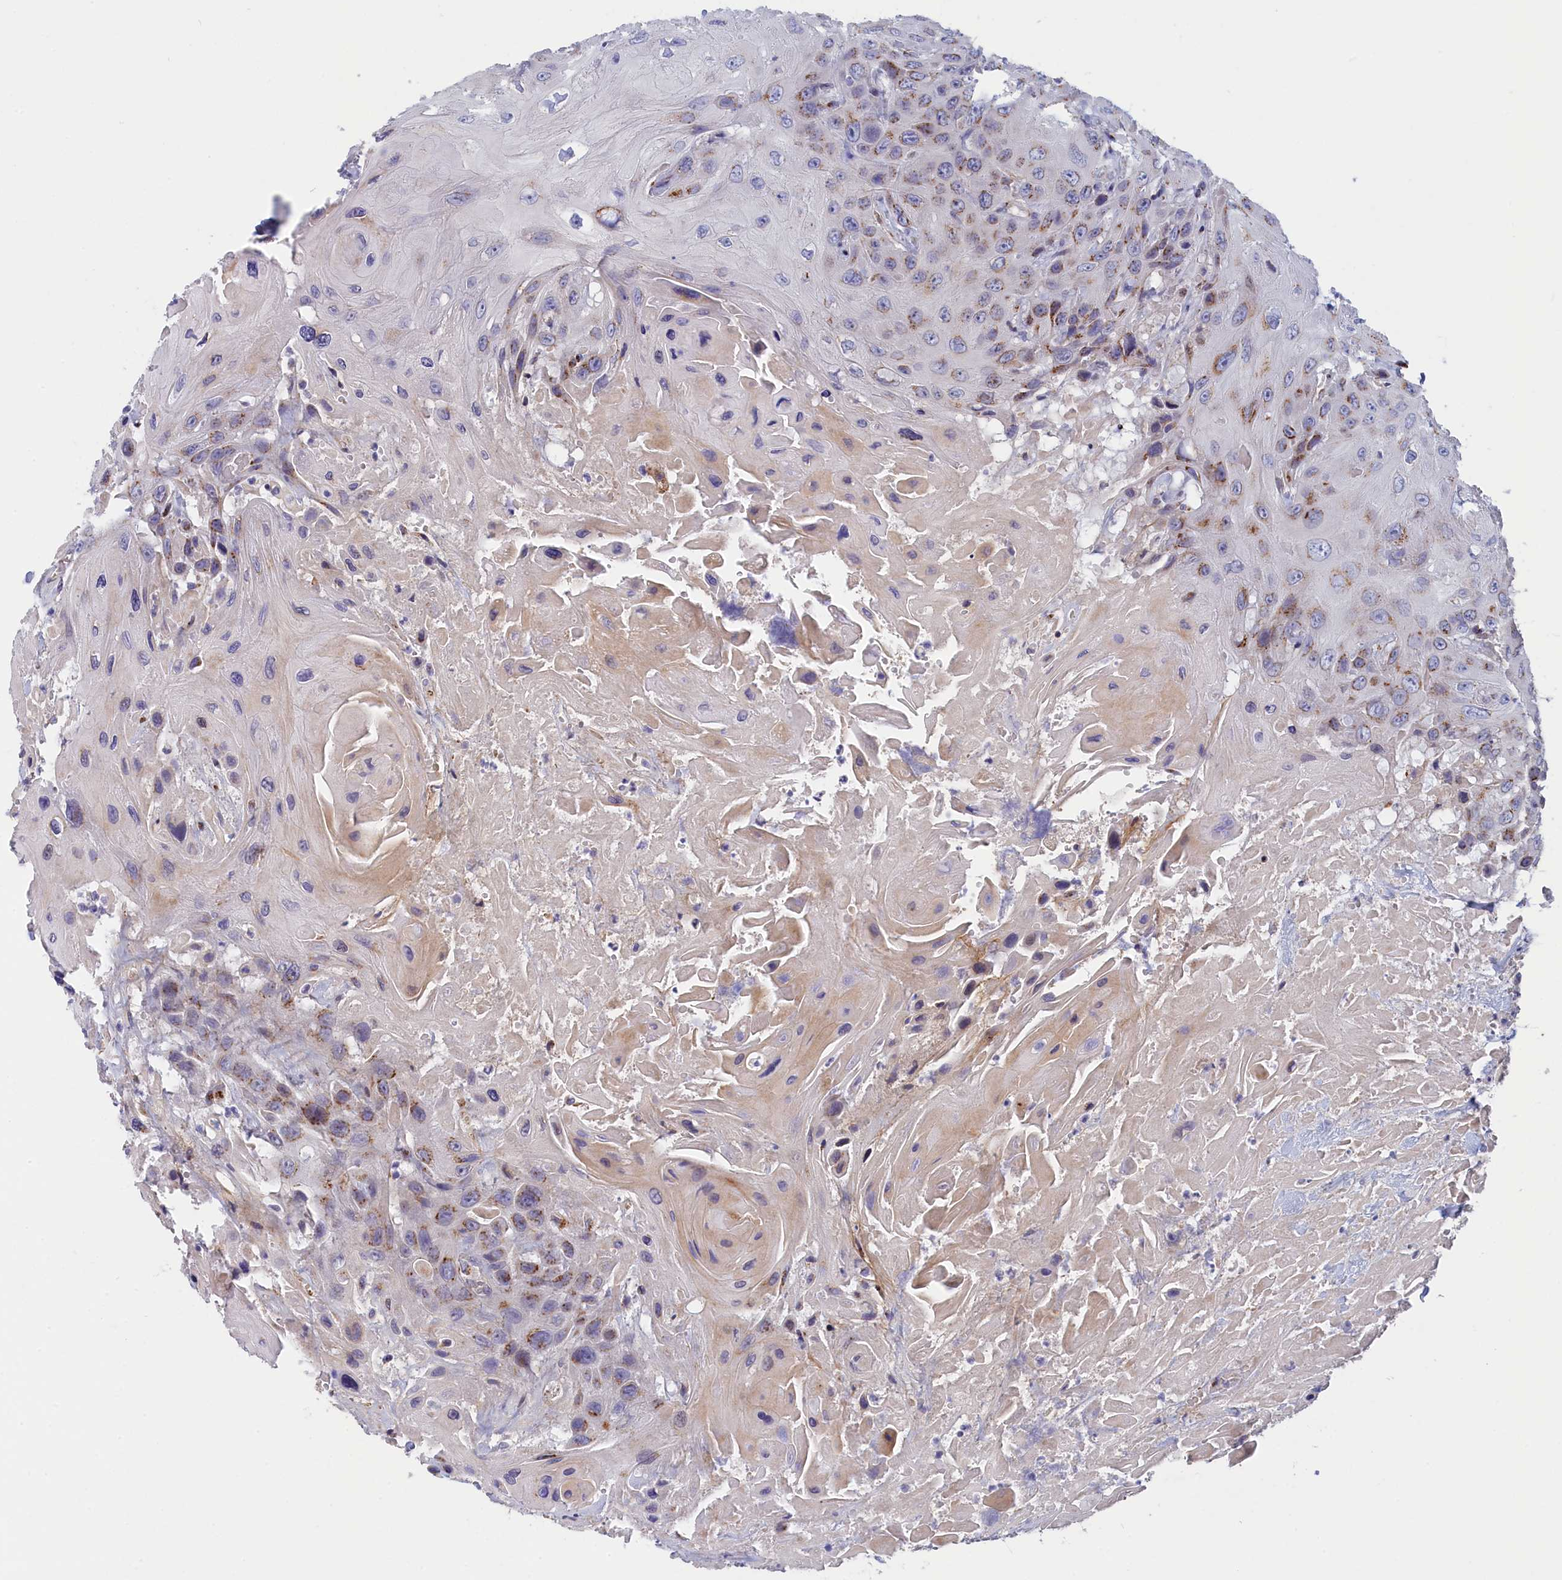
{"staining": {"intensity": "moderate", "quantity": "25%-75%", "location": "cytoplasmic/membranous"}, "tissue": "head and neck cancer", "cell_type": "Tumor cells", "image_type": "cancer", "snomed": [{"axis": "morphology", "description": "Squamous cell carcinoma, NOS"}, {"axis": "topography", "description": "Head-Neck"}], "caption": "Moderate cytoplasmic/membranous protein staining is present in approximately 25%-75% of tumor cells in head and neck cancer.", "gene": "TUBGCP4", "patient": {"sex": "male", "age": 81}}